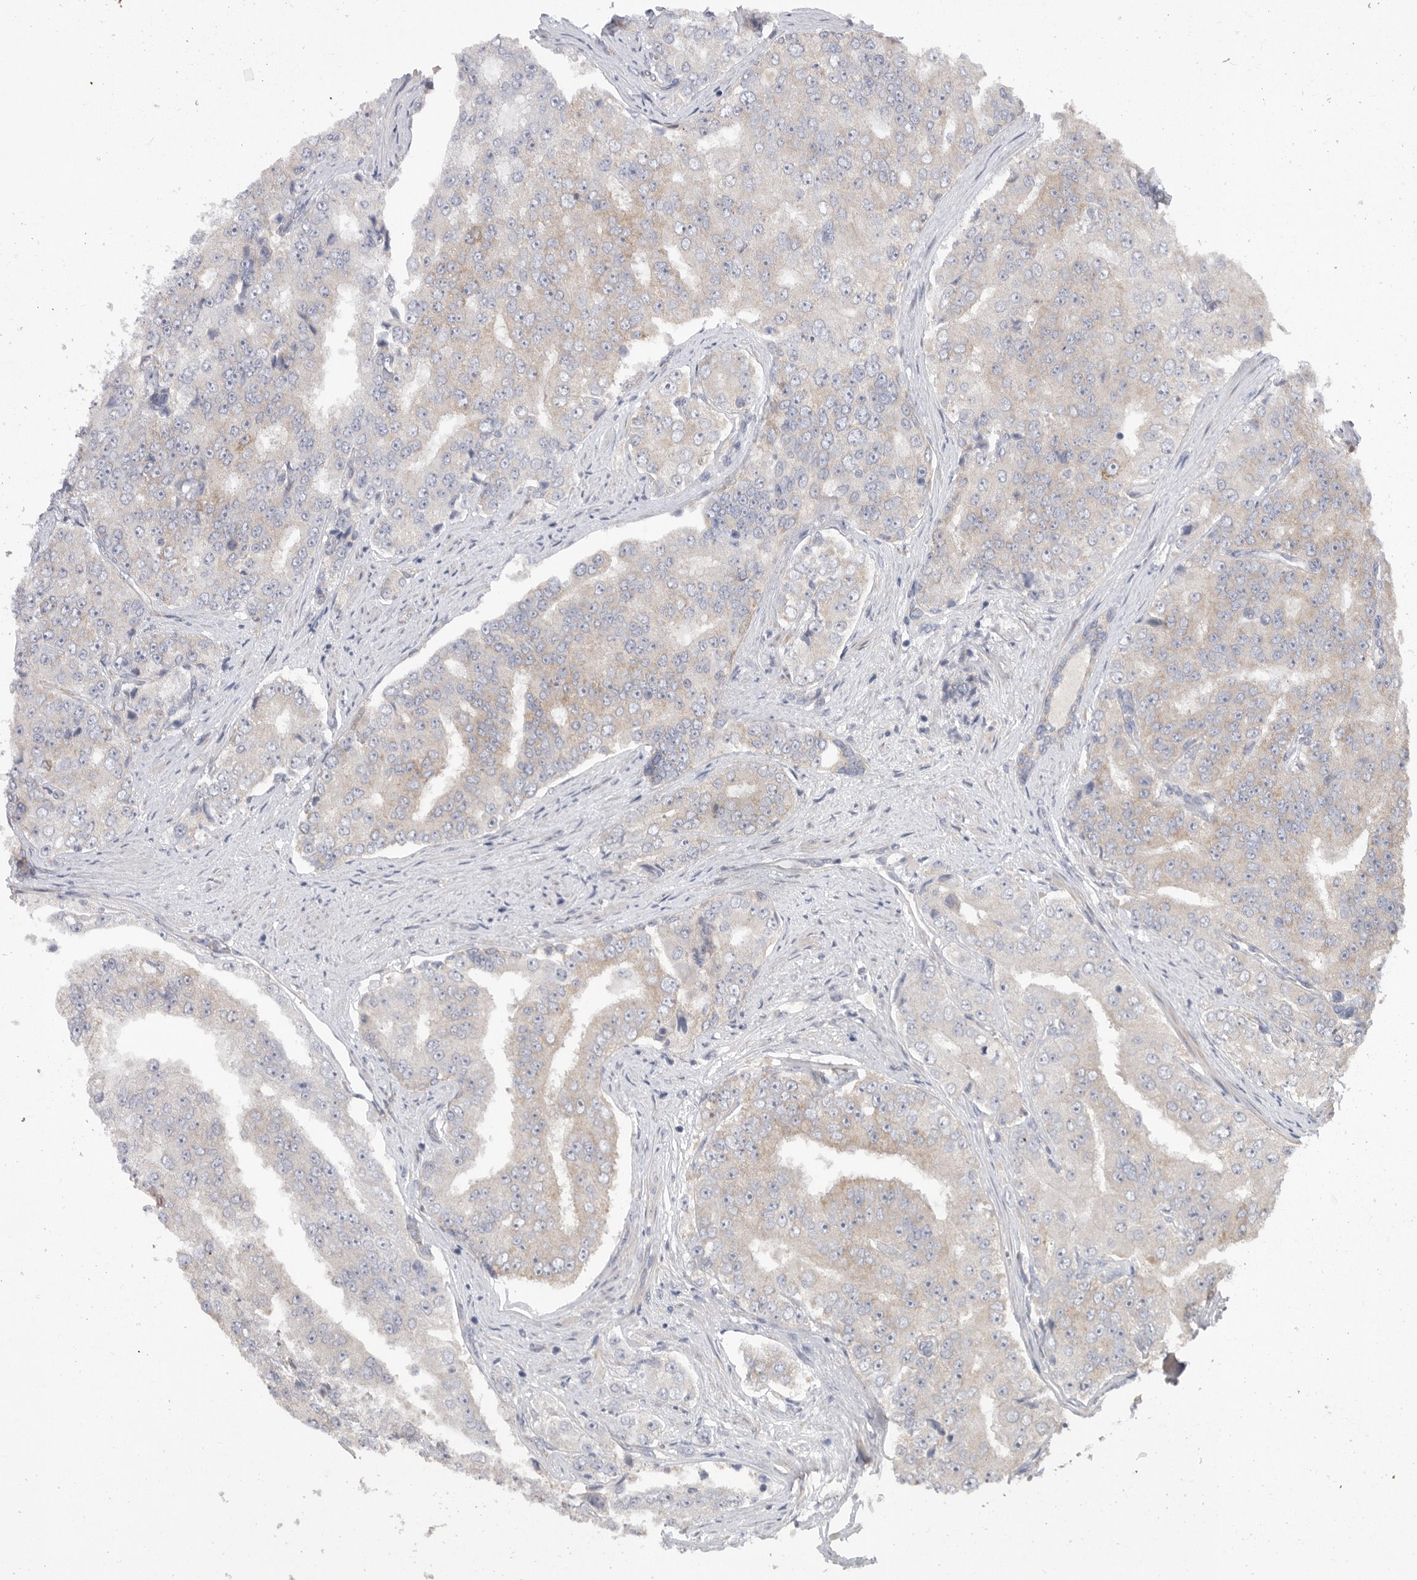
{"staining": {"intensity": "moderate", "quantity": "<25%", "location": "cytoplasmic/membranous"}, "tissue": "prostate cancer", "cell_type": "Tumor cells", "image_type": "cancer", "snomed": [{"axis": "morphology", "description": "Adenocarcinoma, High grade"}, {"axis": "topography", "description": "Prostate"}], "caption": "Immunohistochemical staining of prostate cancer (adenocarcinoma (high-grade)) demonstrates low levels of moderate cytoplasmic/membranous positivity in about <25% of tumor cells.", "gene": "MTFR1L", "patient": {"sex": "male", "age": 58}}